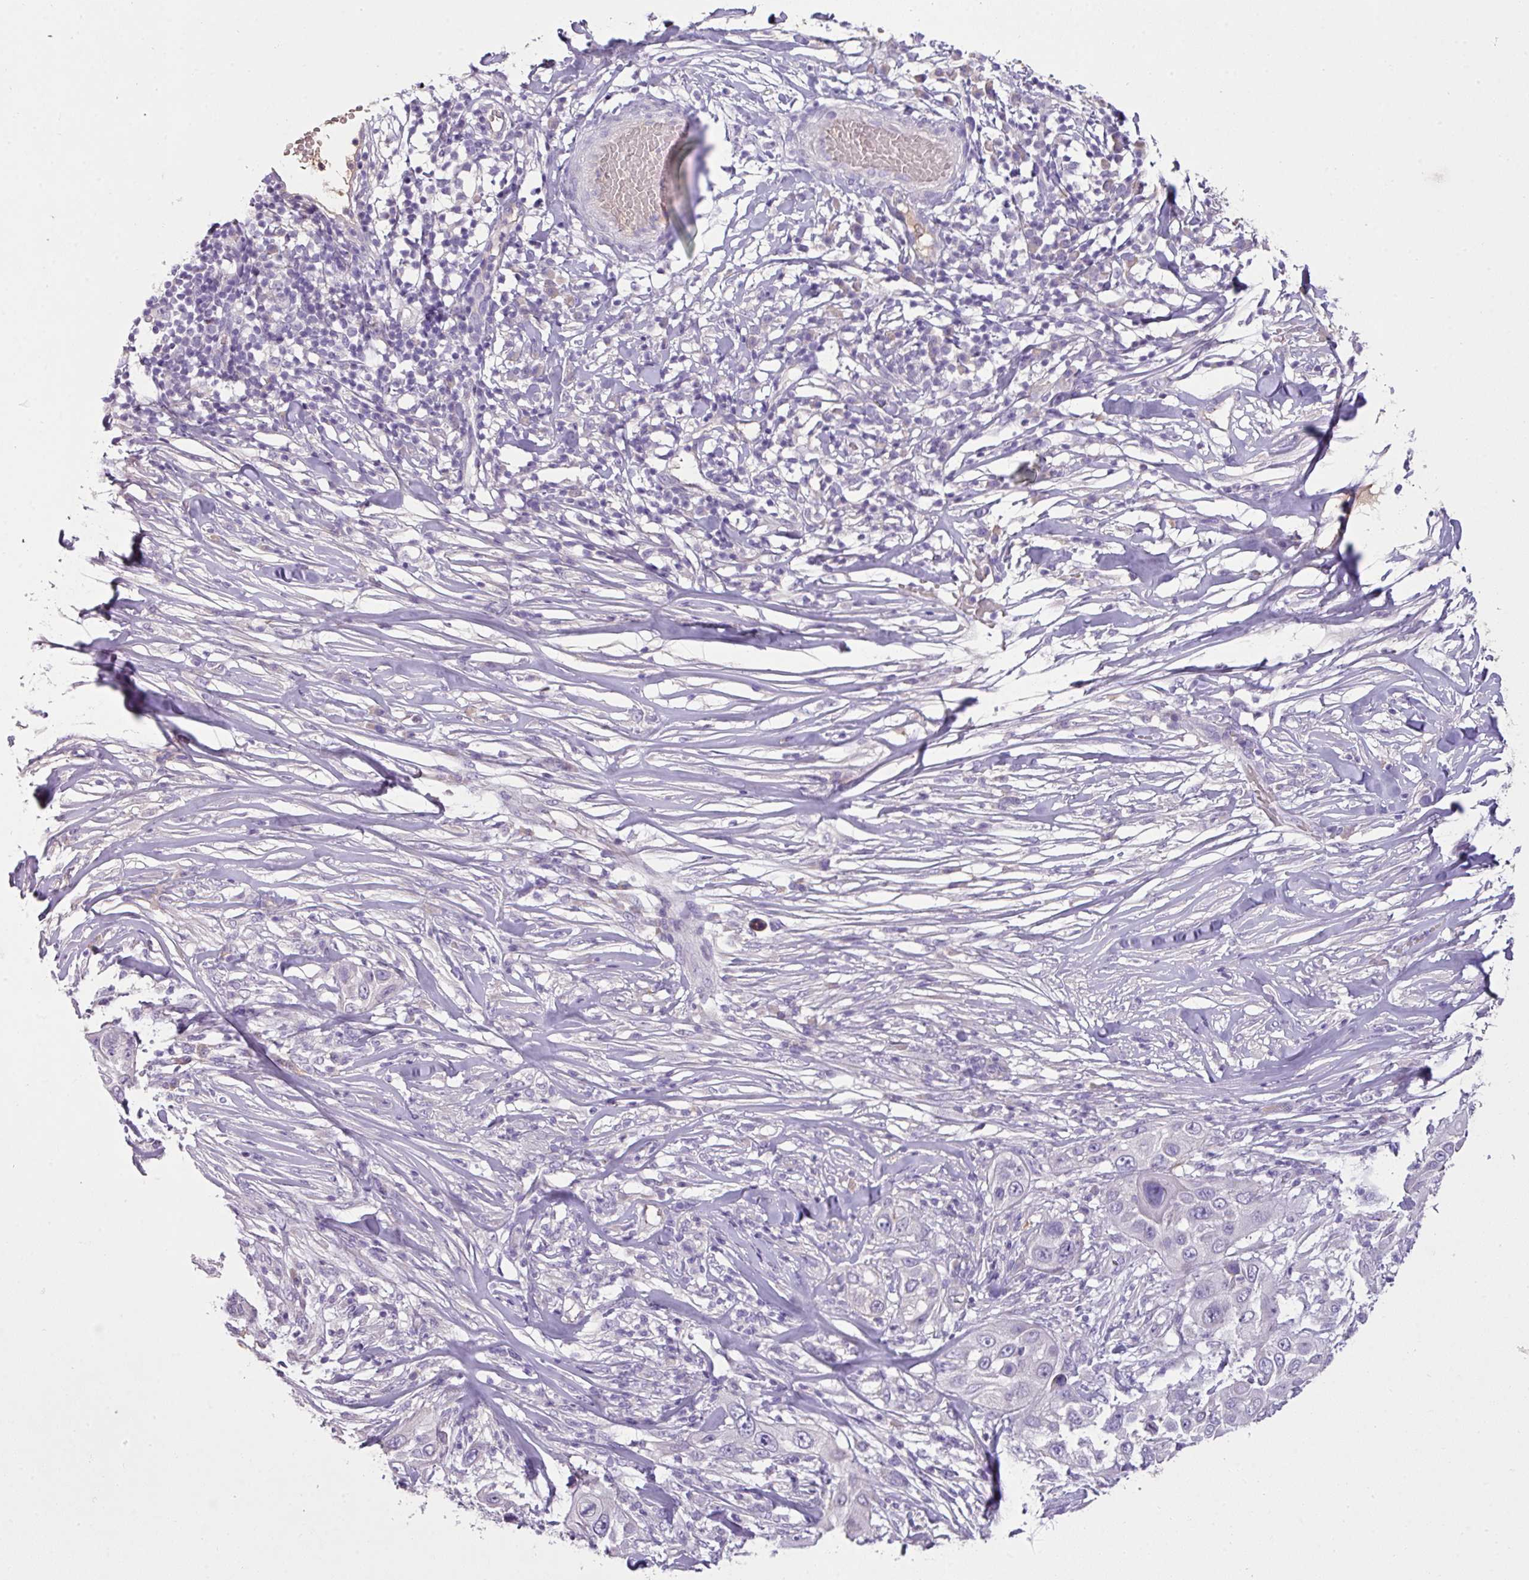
{"staining": {"intensity": "negative", "quantity": "none", "location": "none"}, "tissue": "skin cancer", "cell_type": "Tumor cells", "image_type": "cancer", "snomed": [{"axis": "morphology", "description": "Squamous cell carcinoma, NOS"}, {"axis": "topography", "description": "Skin"}], "caption": "Immunohistochemical staining of skin cancer (squamous cell carcinoma) reveals no significant positivity in tumor cells.", "gene": "OR6C6", "patient": {"sex": "female", "age": 44}}